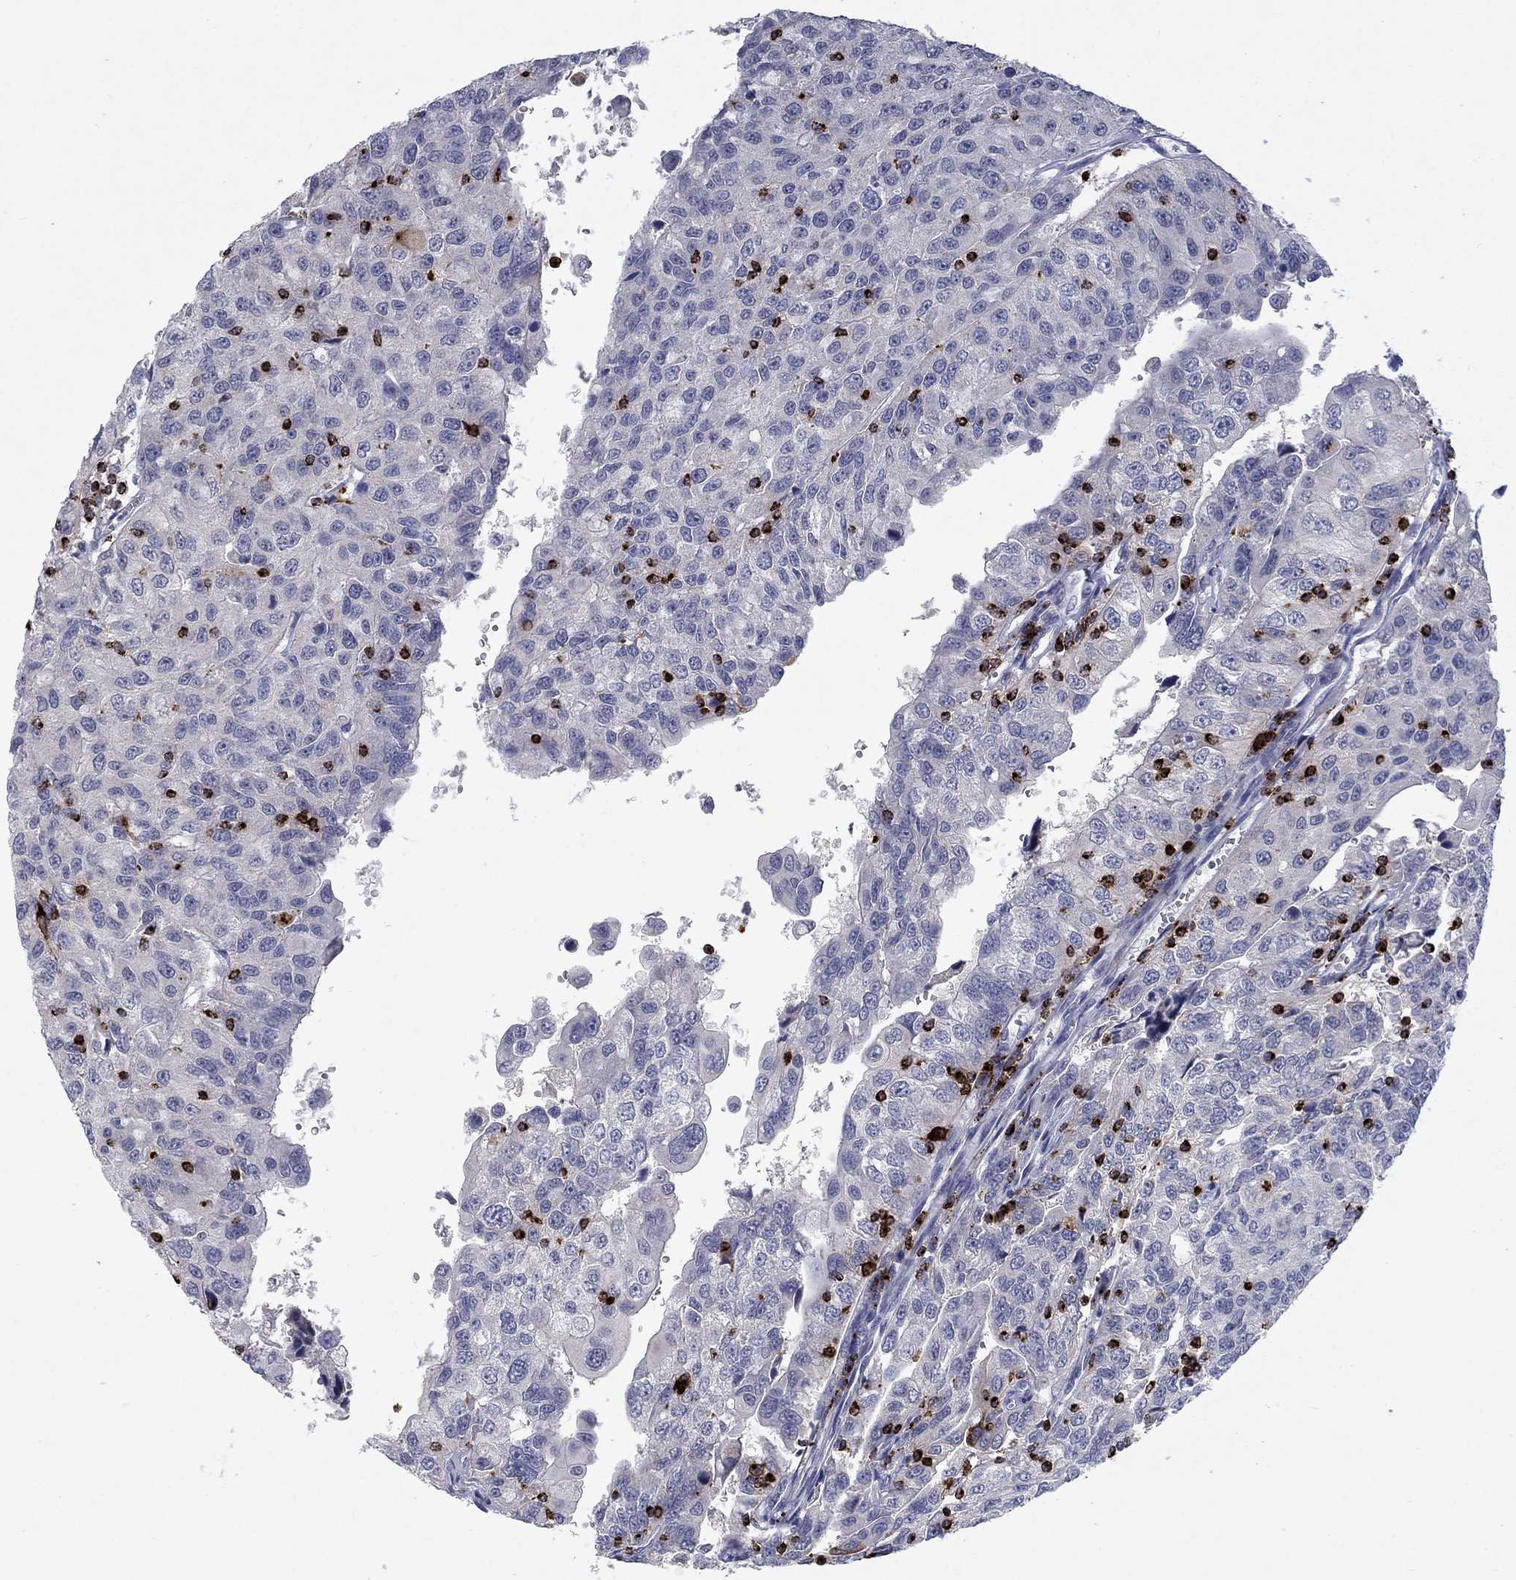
{"staining": {"intensity": "negative", "quantity": "none", "location": "none"}, "tissue": "urothelial cancer", "cell_type": "Tumor cells", "image_type": "cancer", "snomed": [{"axis": "morphology", "description": "Urothelial carcinoma, NOS"}, {"axis": "morphology", "description": "Urothelial carcinoma, High grade"}, {"axis": "topography", "description": "Urinary bladder"}], "caption": "Human urothelial cancer stained for a protein using immunohistochemistry (IHC) reveals no staining in tumor cells.", "gene": "GZMA", "patient": {"sex": "female", "age": 73}}